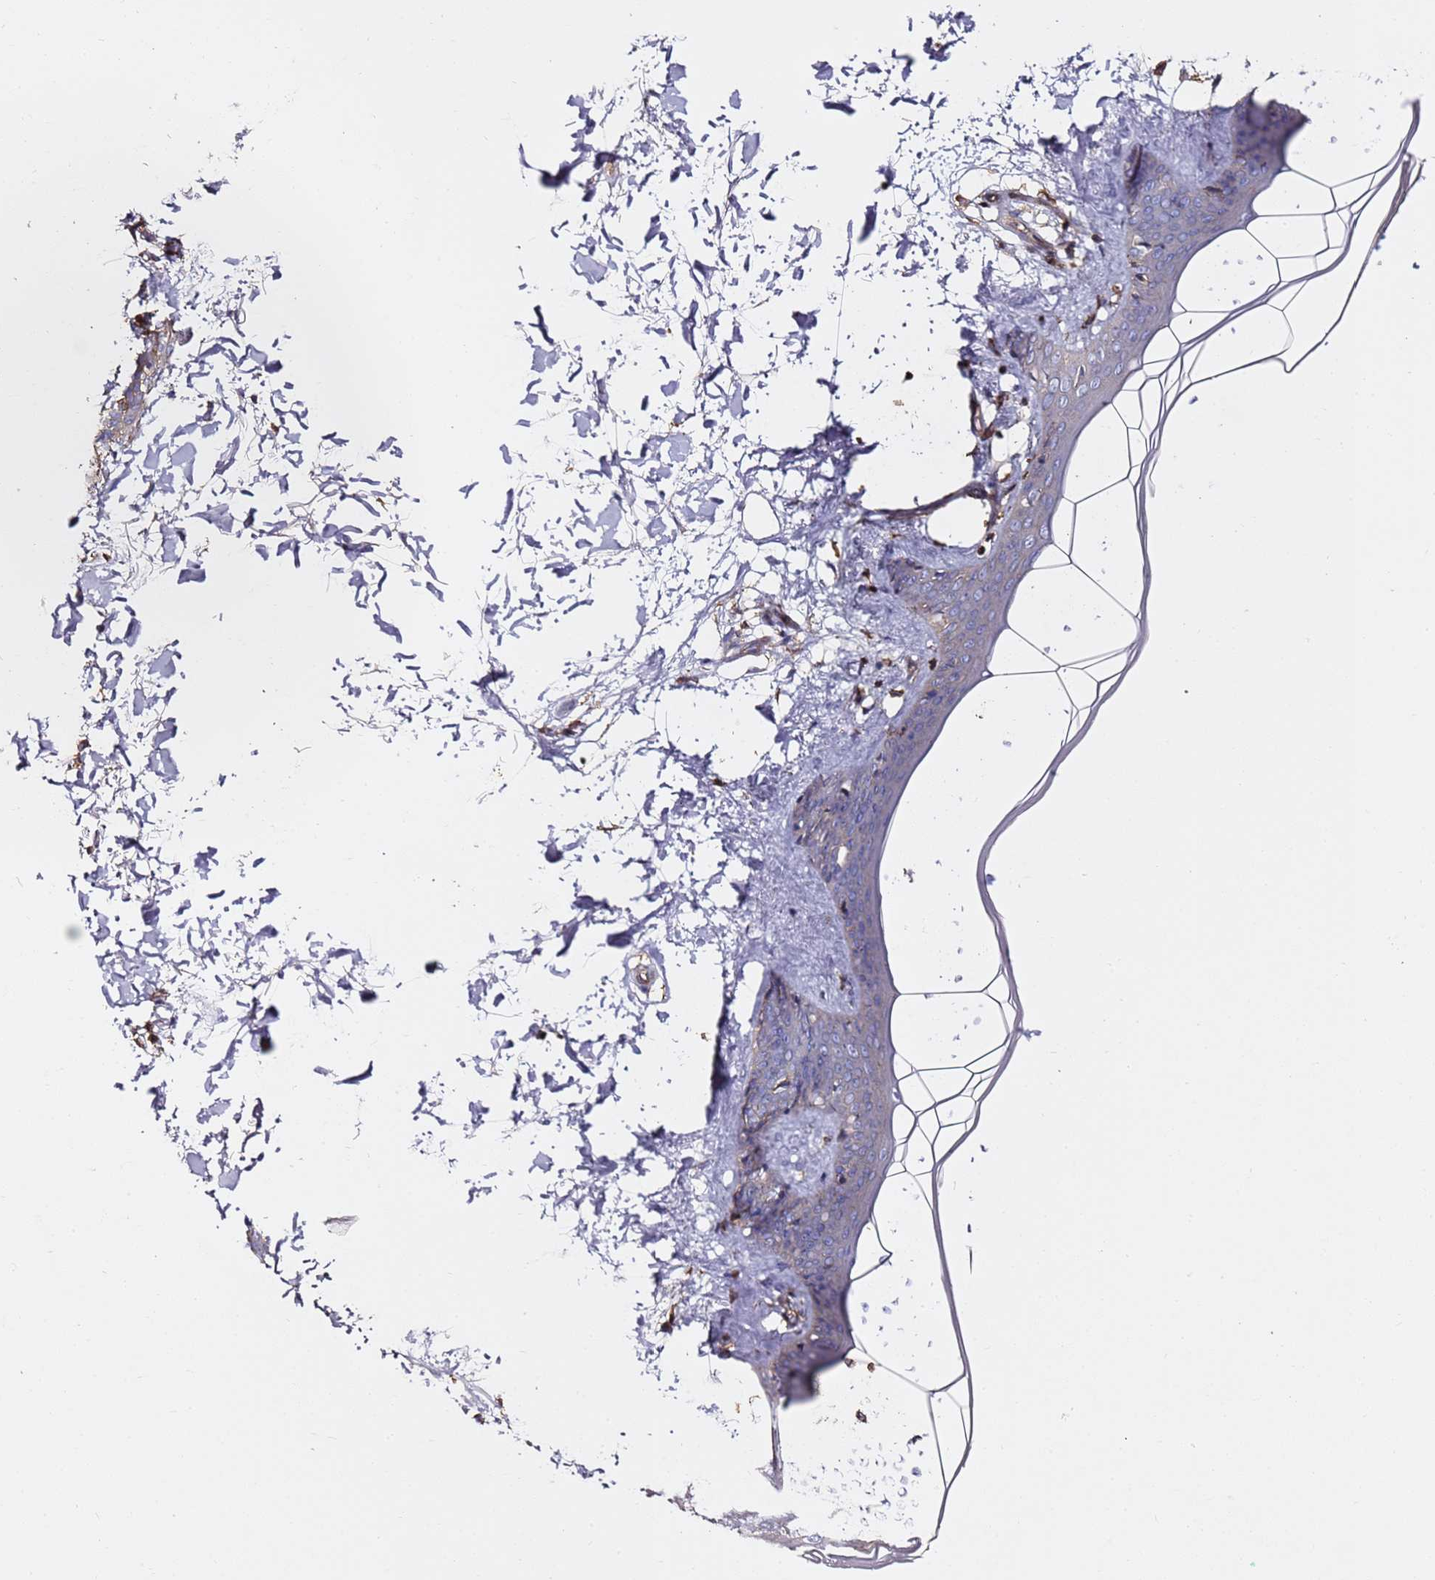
{"staining": {"intensity": "moderate", "quantity": ">75%", "location": "cytoplasmic/membranous"}, "tissue": "skin", "cell_type": "Fibroblasts", "image_type": "normal", "snomed": [{"axis": "morphology", "description": "Normal tissue, NOS"}, {"axis": "topography", "description": "Skin"}], "caption": "About >75% of fibroblasts in normal human skin exhibit moderate cytoplasmic/membranous protein expression as visualized by brown immunohistochemical staining.", "gene": "ZFP36L2", "patient": {"sex": "female", "age": 34}}